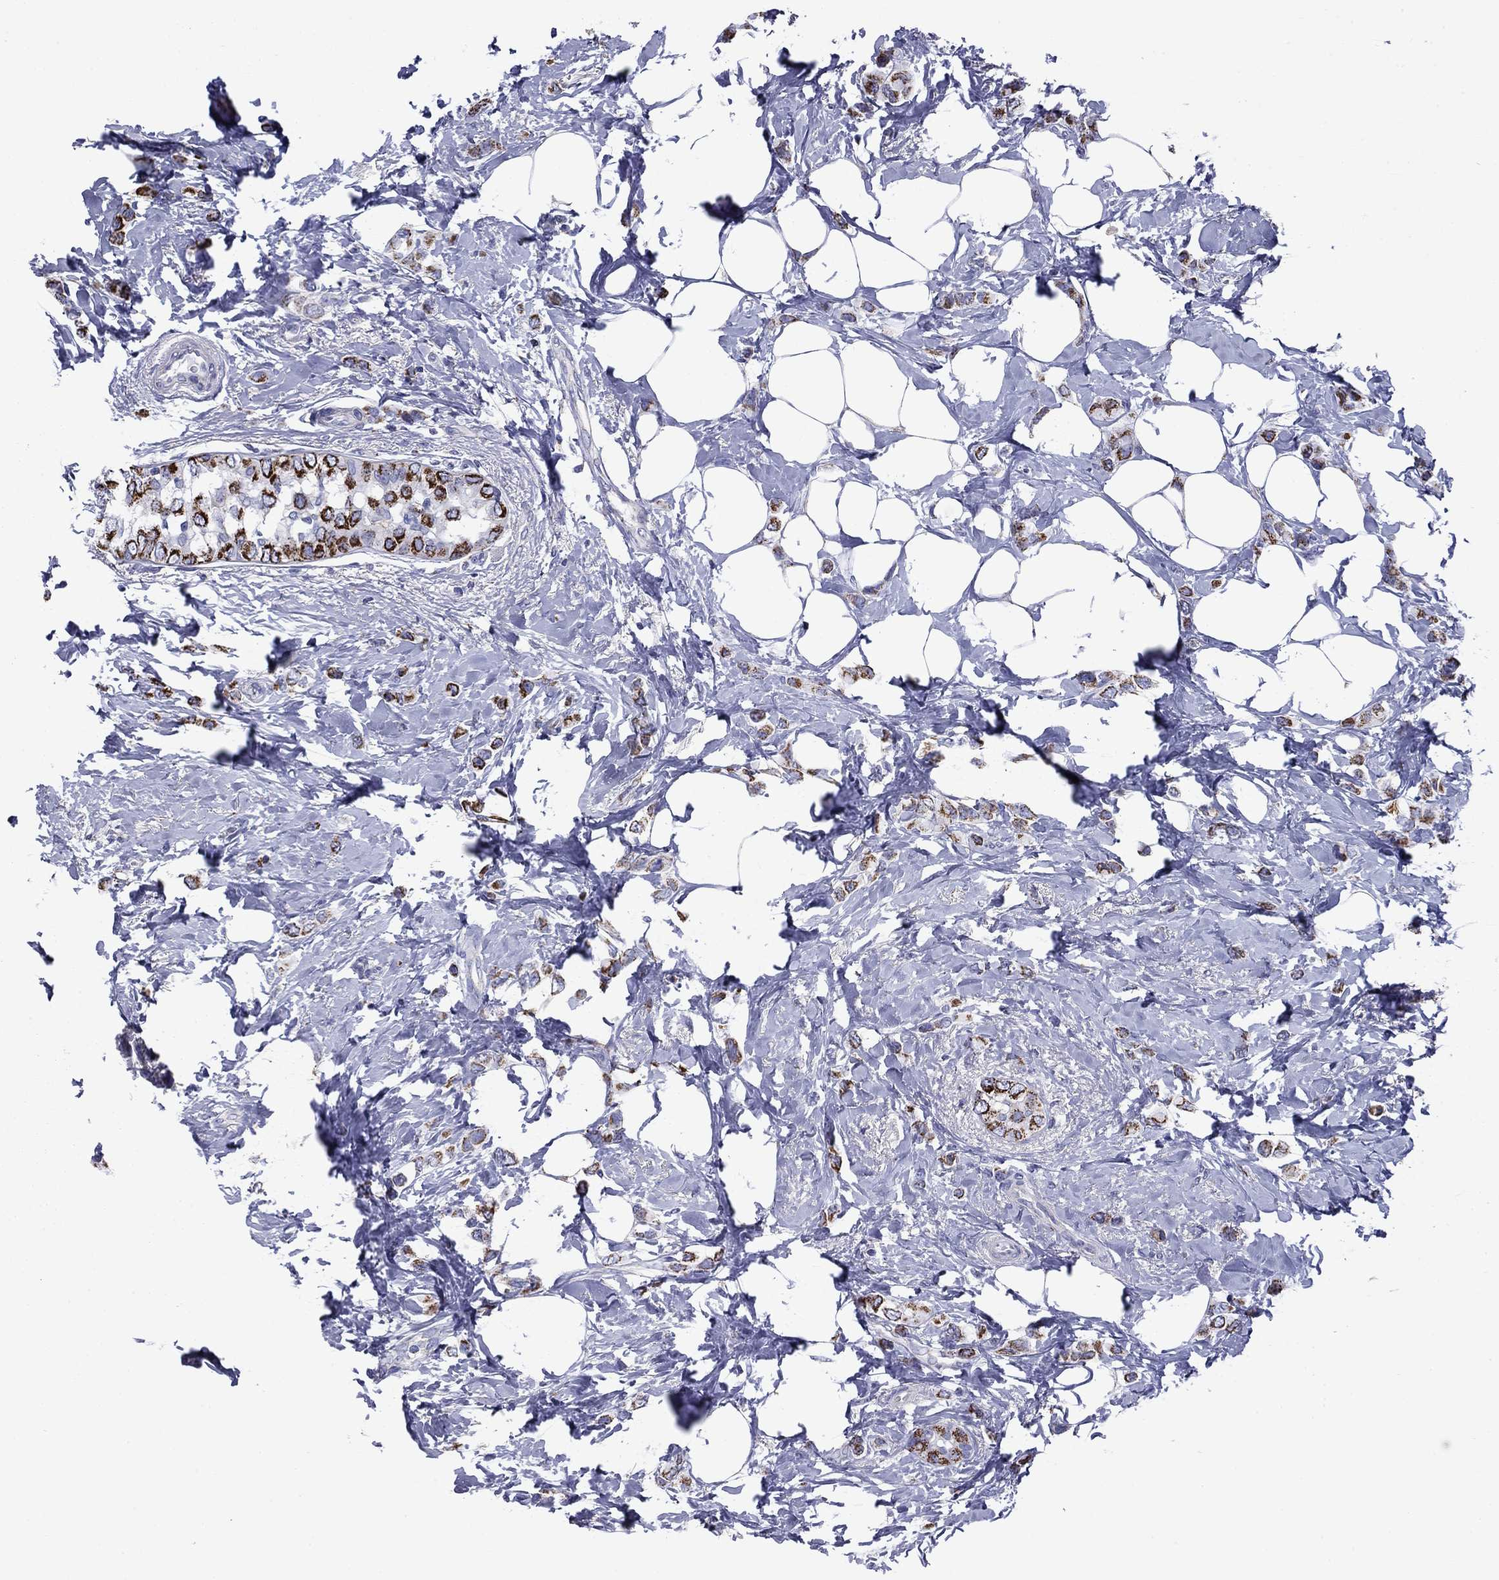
{"staining": {"intensity": "strong", "quantity": ">75%", "location": "cytoplasmic/membranous"}, "tissue": "breast cancer", "cell_type": "Tumor cells", "image_type": "cancer", "snomed": [{"axis": "morphology", "description": "Lobular carcinoma"}, {"axis": "topography", "description": "Breast"}], "caption": "A histopathology image of human breast cancer (lobular carcinoma) stained for a protein exhibits strong cytoplasmic/membranous brown staining in tumor cells.", "gene": "ACADSB", "patient": {"sex": "female", "age": 66}}